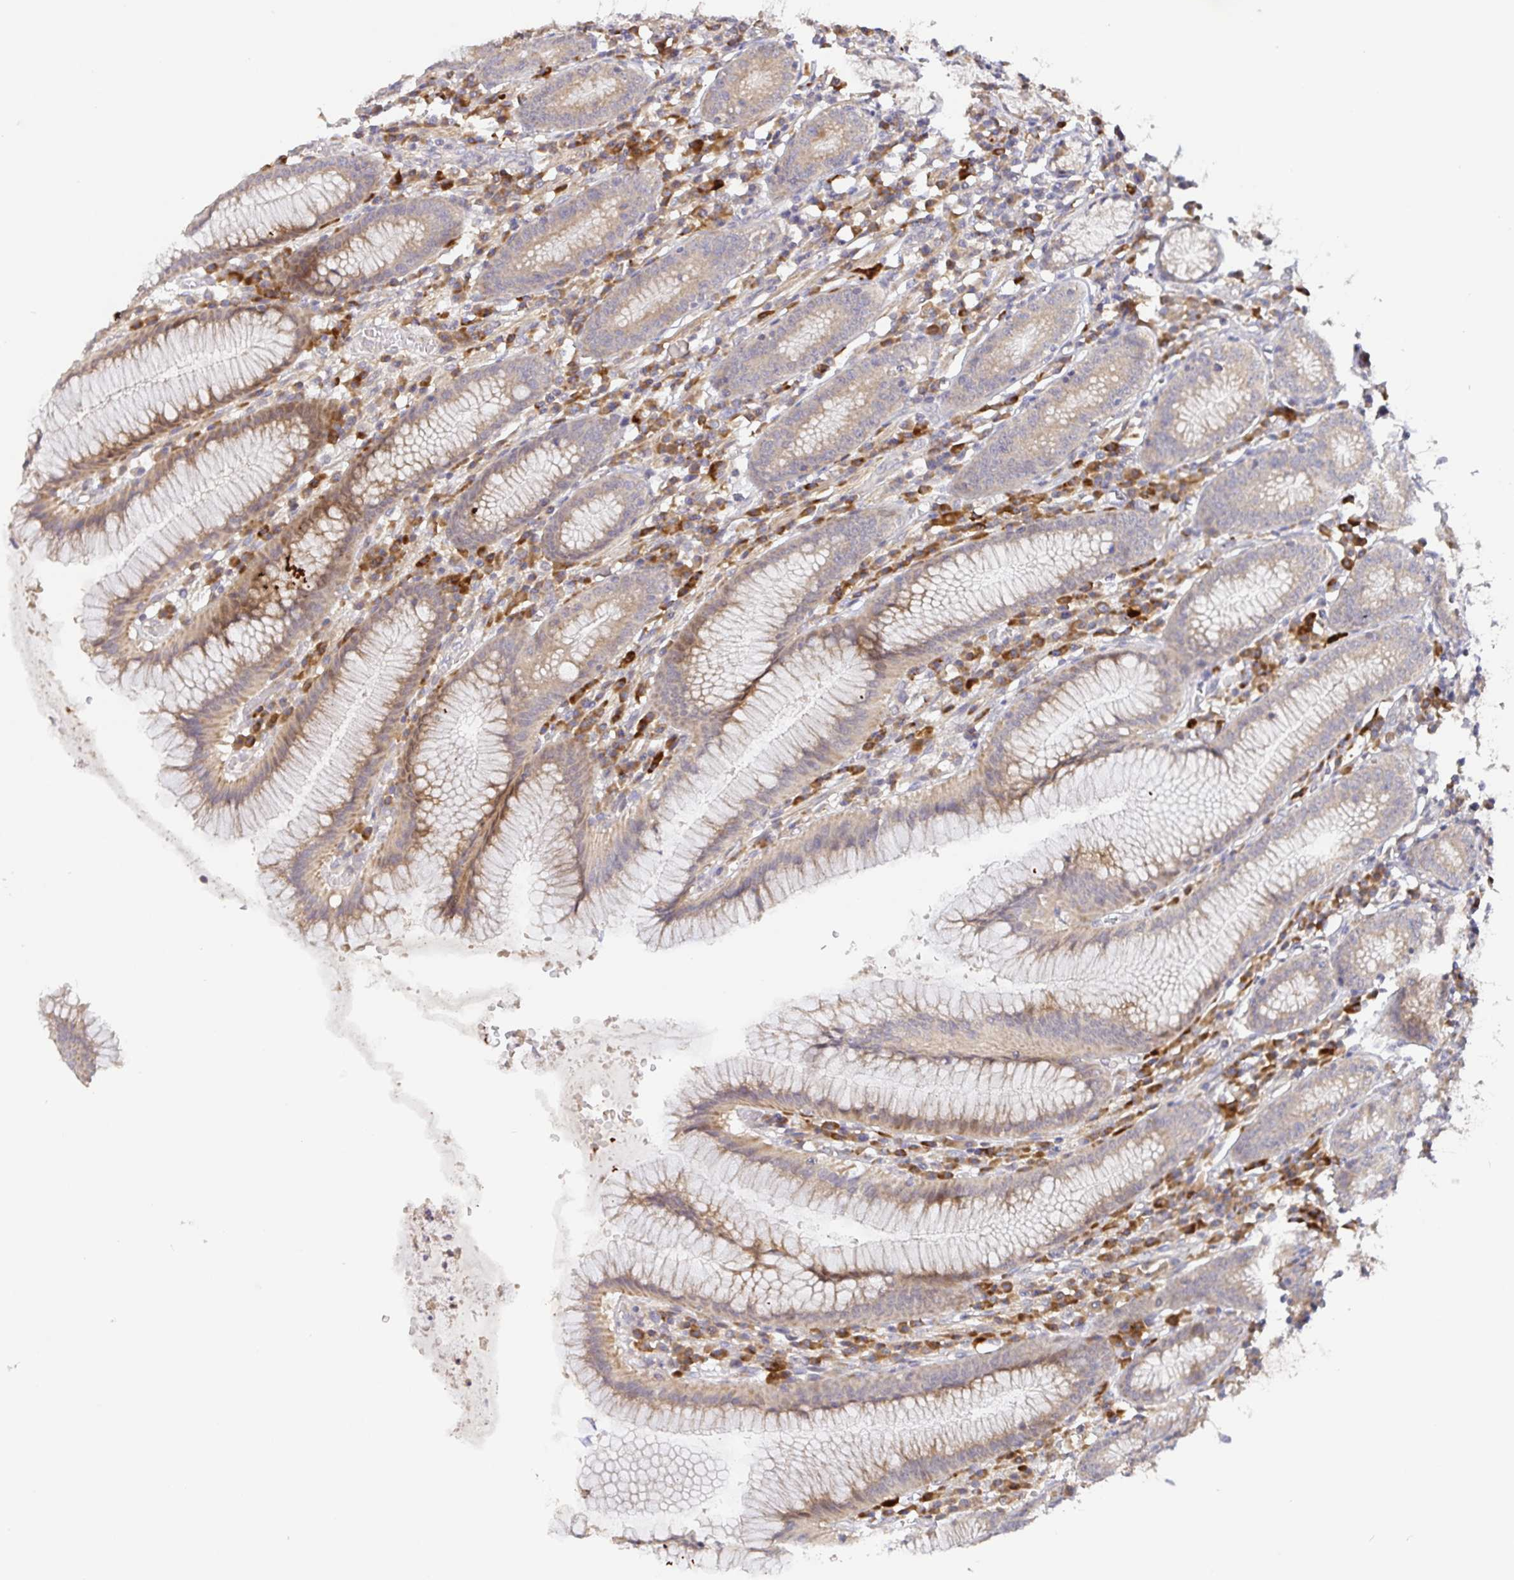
{"staining": {"intensity": "moderate", "quantity": ">75%", "location": "cytoplasmic/membranous"}, "tissue": "stomach", "cell_type": "Glandular cells", "image_type": "normal", "snomed": [{"axis": "morphology", "description": "Normal tissue, NOS"}, {"axis": "topography", "description": "Stomach"}], "caption": "The micrograph shows staining of unremarkable stomach, revealing moderate cytoplasmic/membranous protein expression (brown color) within glandular cells. The staining was performed using DAB (3,3'-diaminobenzidine), with brown indicating positive protein expression. Nuclei are stained blue with hematoxylin.", "gene": "ZDHHC11B", "patient": {"sex": "male", "age": 55}}